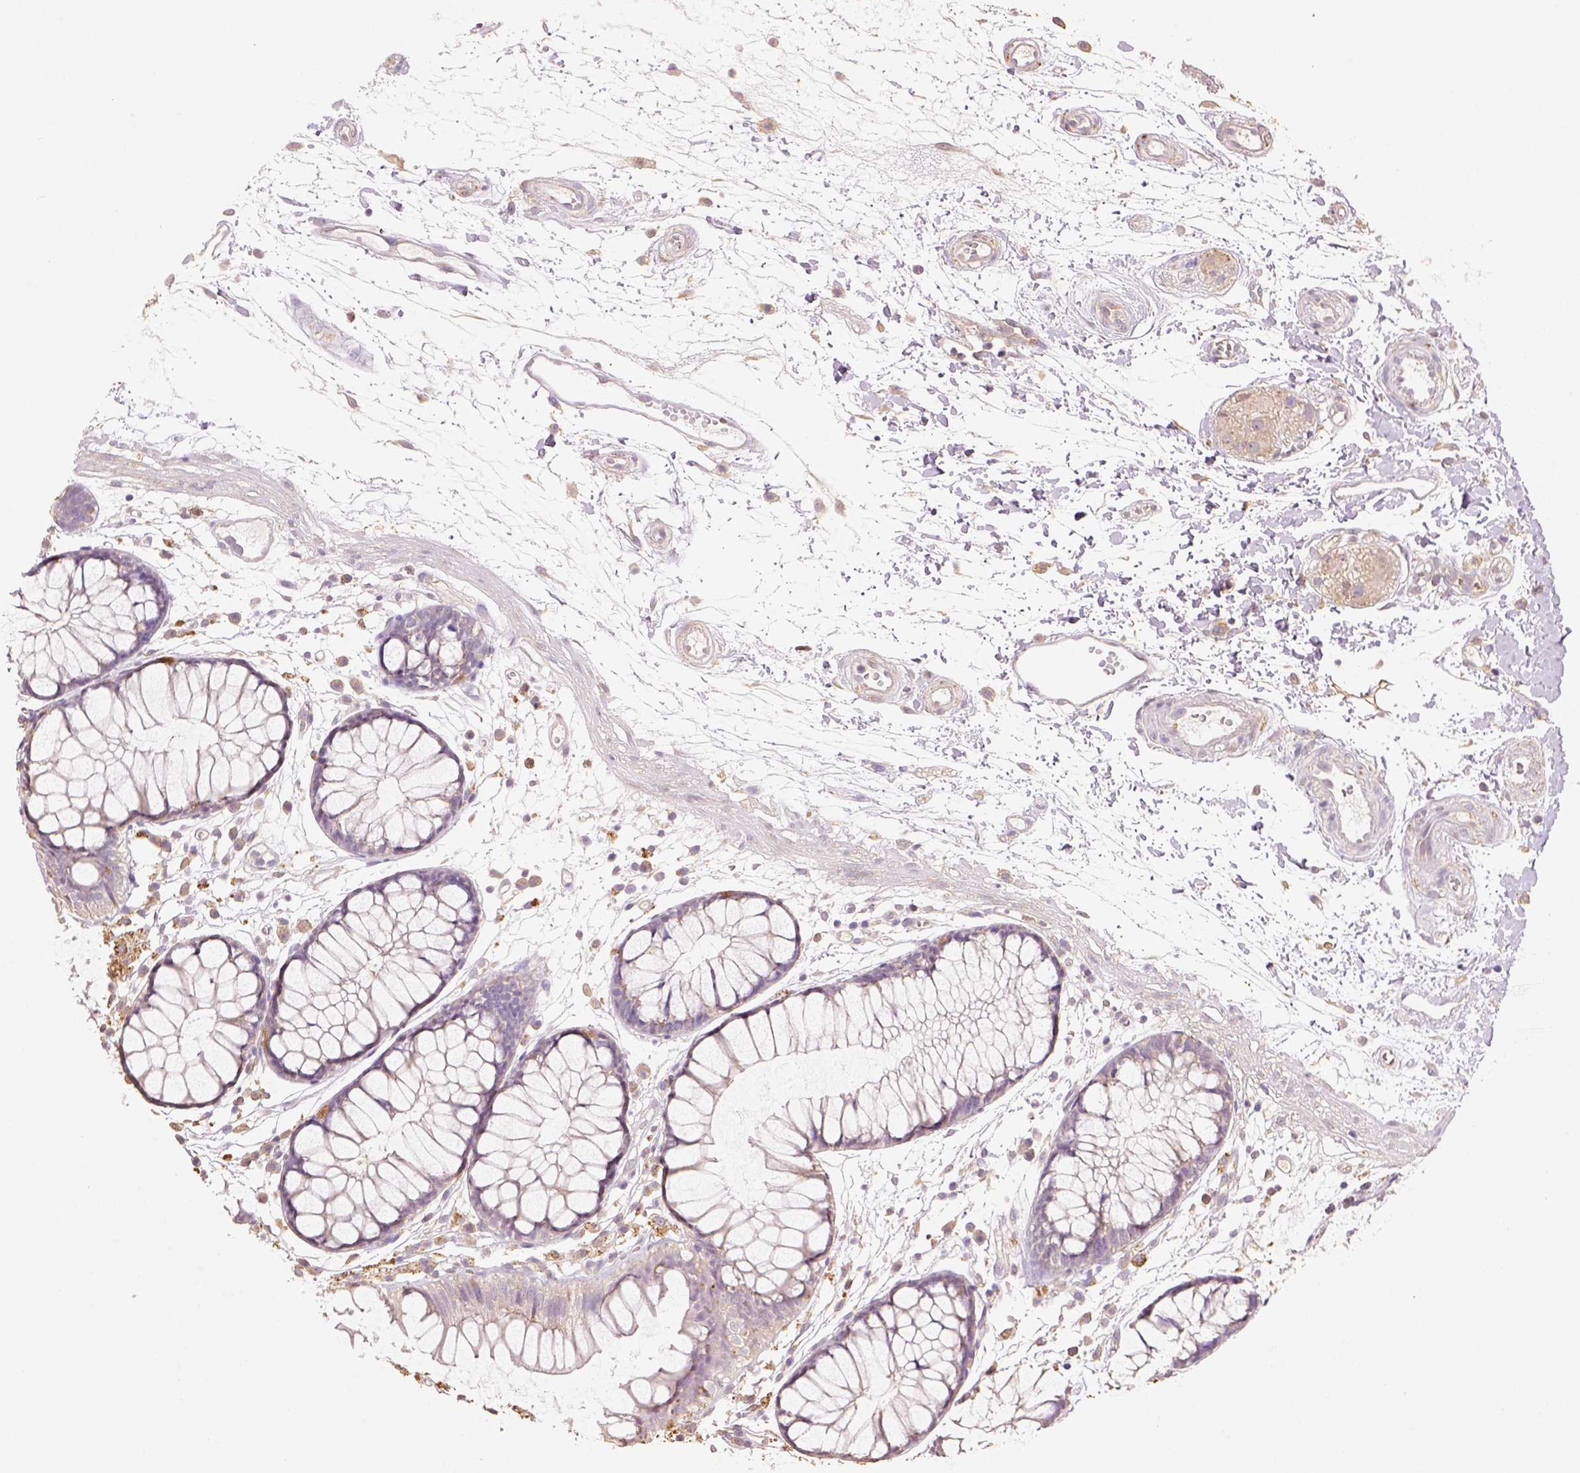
{"staining": {"intensity": "negative", "quantity": "none", "location": "none"}, "tissue": "colon", "cell_type": "Endothelial cells", "image_type": "normal", "snomed": [{"axis": "morphology", "description": "Normal tissue, NOS"}, {"axis": "morphology", "description": "Adenocarcinoma, NOS"}, {"axis": "topography", "description": "Colon"}], "caption": "The histopathology image displays no staining of endothelial cells in benign colon. The staining is performed using DAB (3,3'-diaminobenzidine) brown chromogen with nuclei counter-stained in using hematoxylin.", "gene": "AP2B1", "patient": {"sex": "male", "age": 65}}